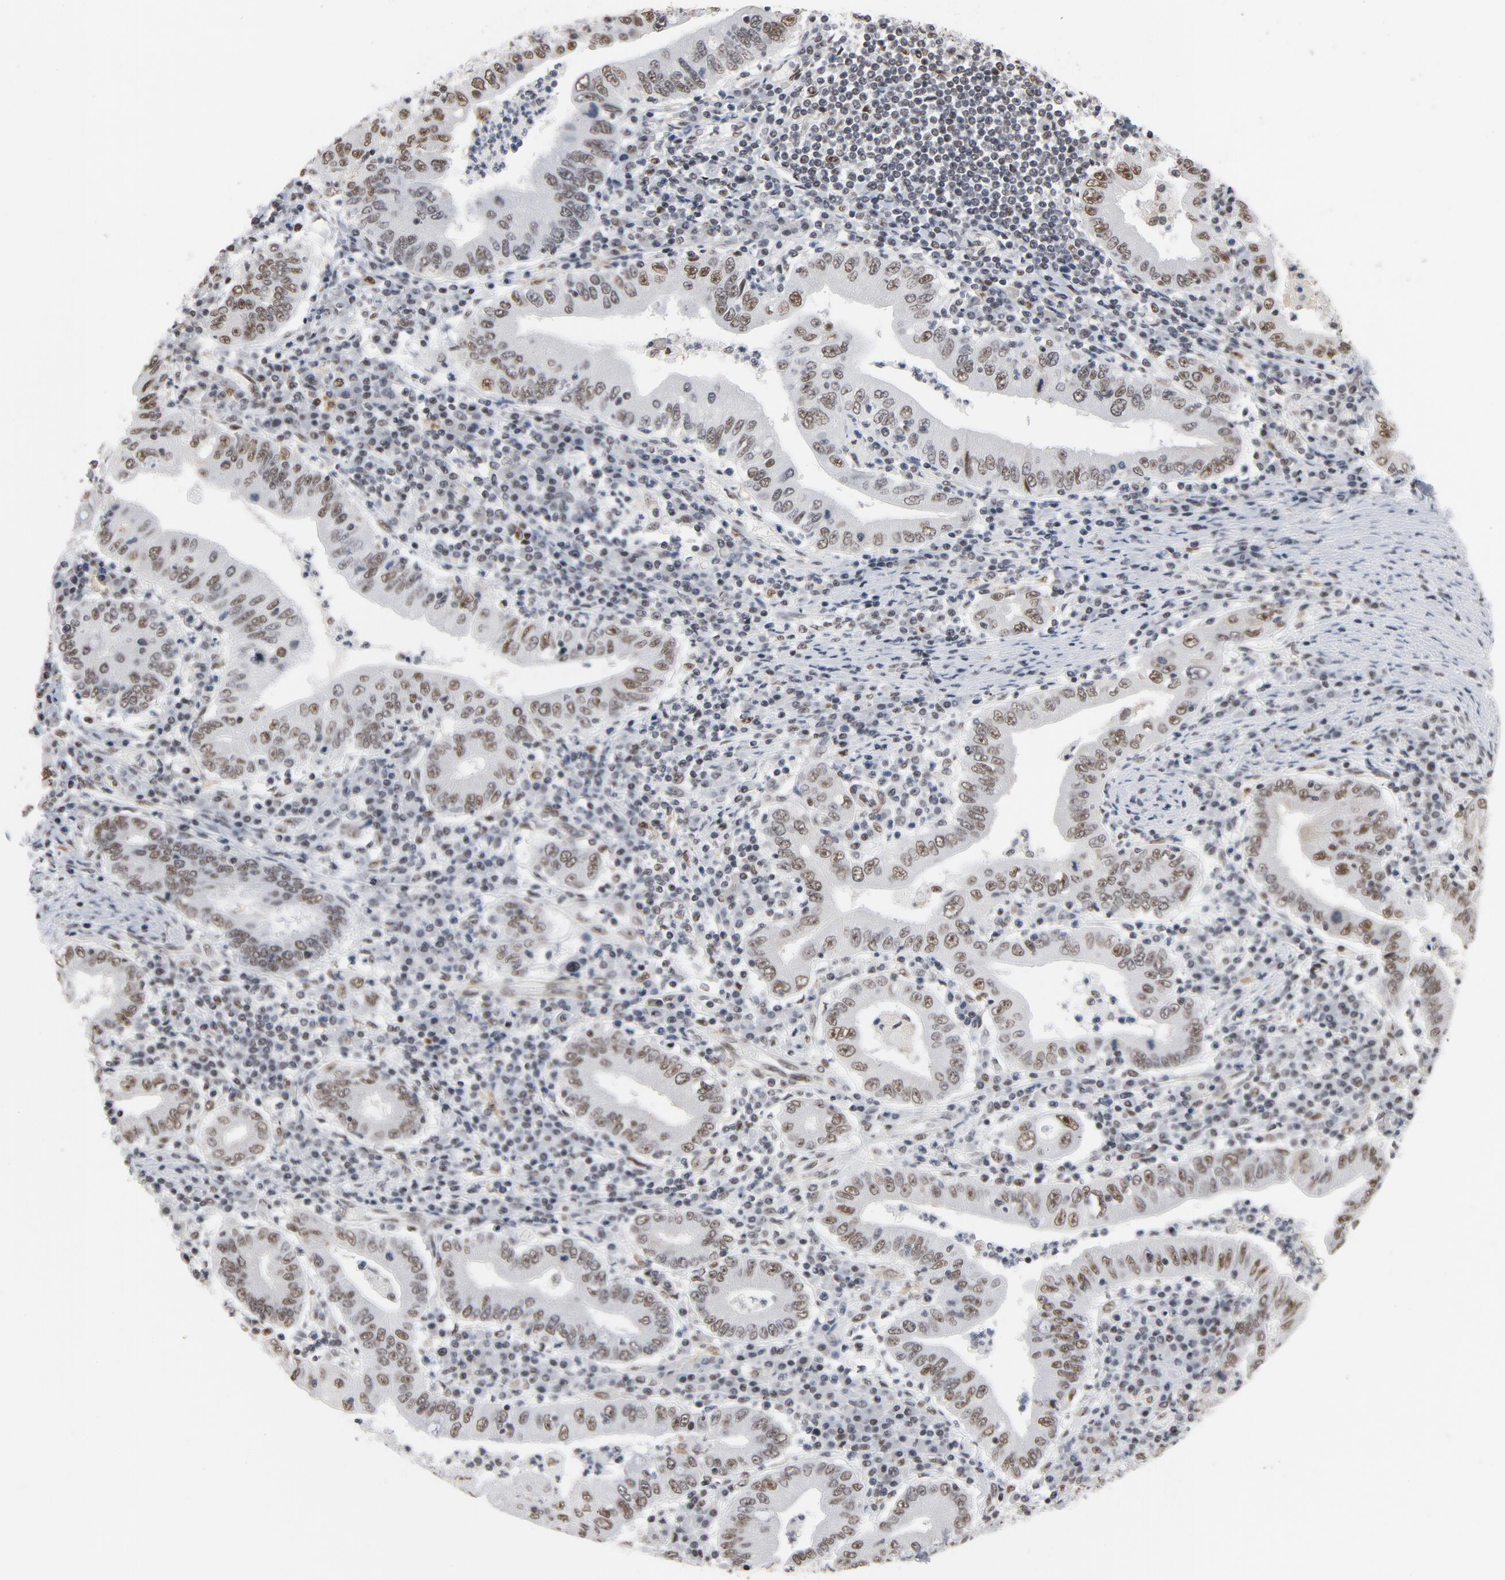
{"staining": {"intensity": "moderate", "quantity": ">75%", "location": "nuclear"}, "tissue": "stomach cancer", "cell_type": "Tumor cells", "image_type": "cancer", "snomed": [{"axis": "morphology", "description": "Normal tissue, NOS"}, {"axis": "morphology", "description": "Adenocarcinoma, NOS"}, {"axis": "topography", "description": "Esophagus"}, {"axis": "topography", "description": "Stomach, upper"}, {"axis": "topography", "description": "Peripheral nerve tissue"}], "caption": "Immunohistochemistry (IHC) (DAB (3,3'-diaminobenzidine)) staining of human stomach cancer exhibits moderate nuclear protein staining in about >75% of tumor cells. (DAB (3,3'-diaminobenzidine) IHC with brightfield microscopy, high magnification).", "gene": "MRE11", "patient": {"sex": "male", "age": 62}}